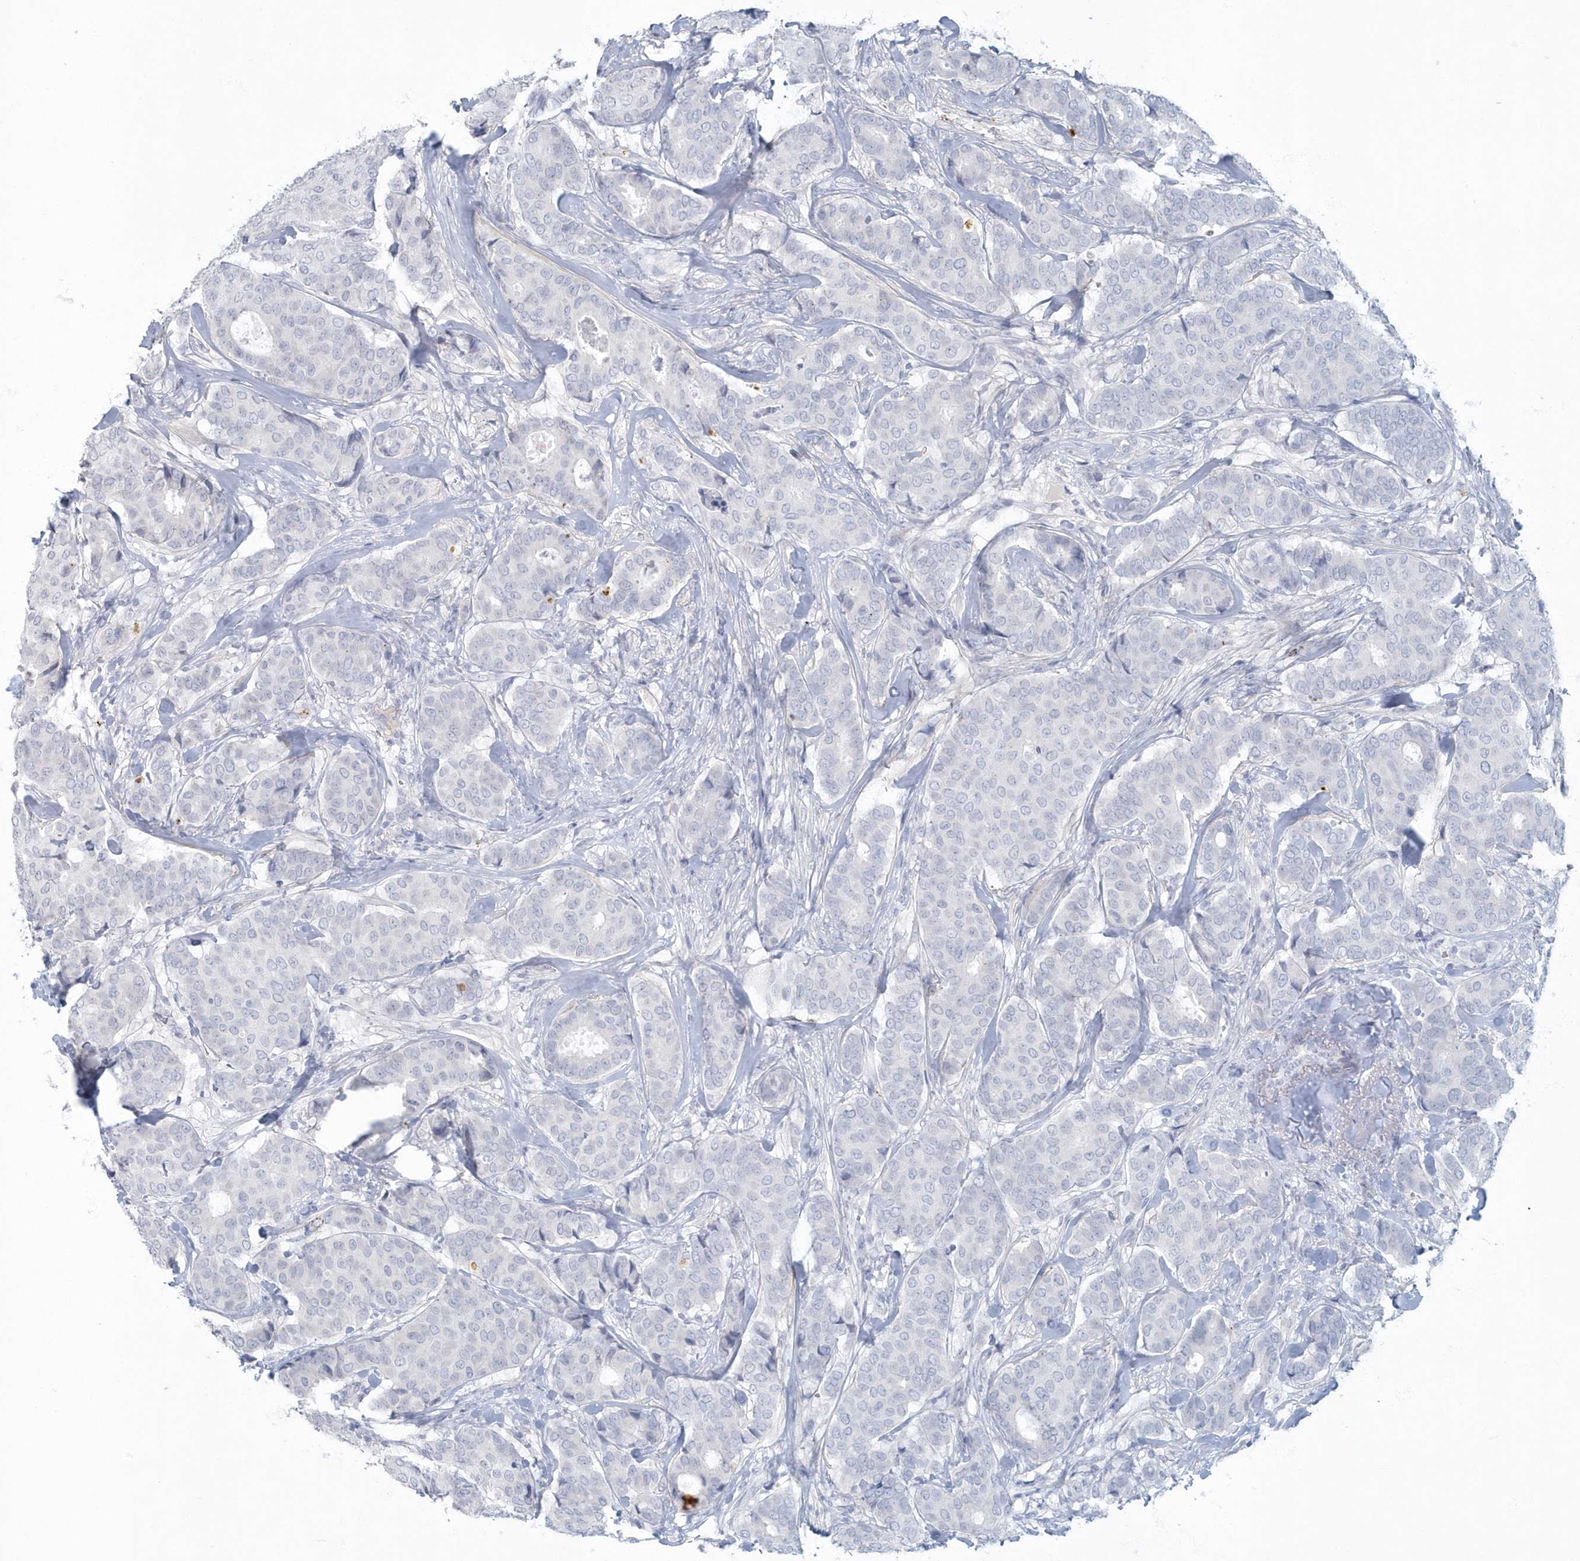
{"staining": {"intensity": "negative", "quantity": "none", "location": "none"}, "tissue": "breast cancer", "cell_type": "Tumor cells", "image_type": "cancer", "snomed": [{"axis": "morphology", "description": "Duct carcinoma"}, {"axis": "topography", "description": "Breast"}], "caption": "This is a photomicrograph of IHC staining of breast cancer (invasive ductal carcinoma), which shows no staining in tumor cells.", "gene": "MYOT", "patient": {"sex": "female", "age": 75}}